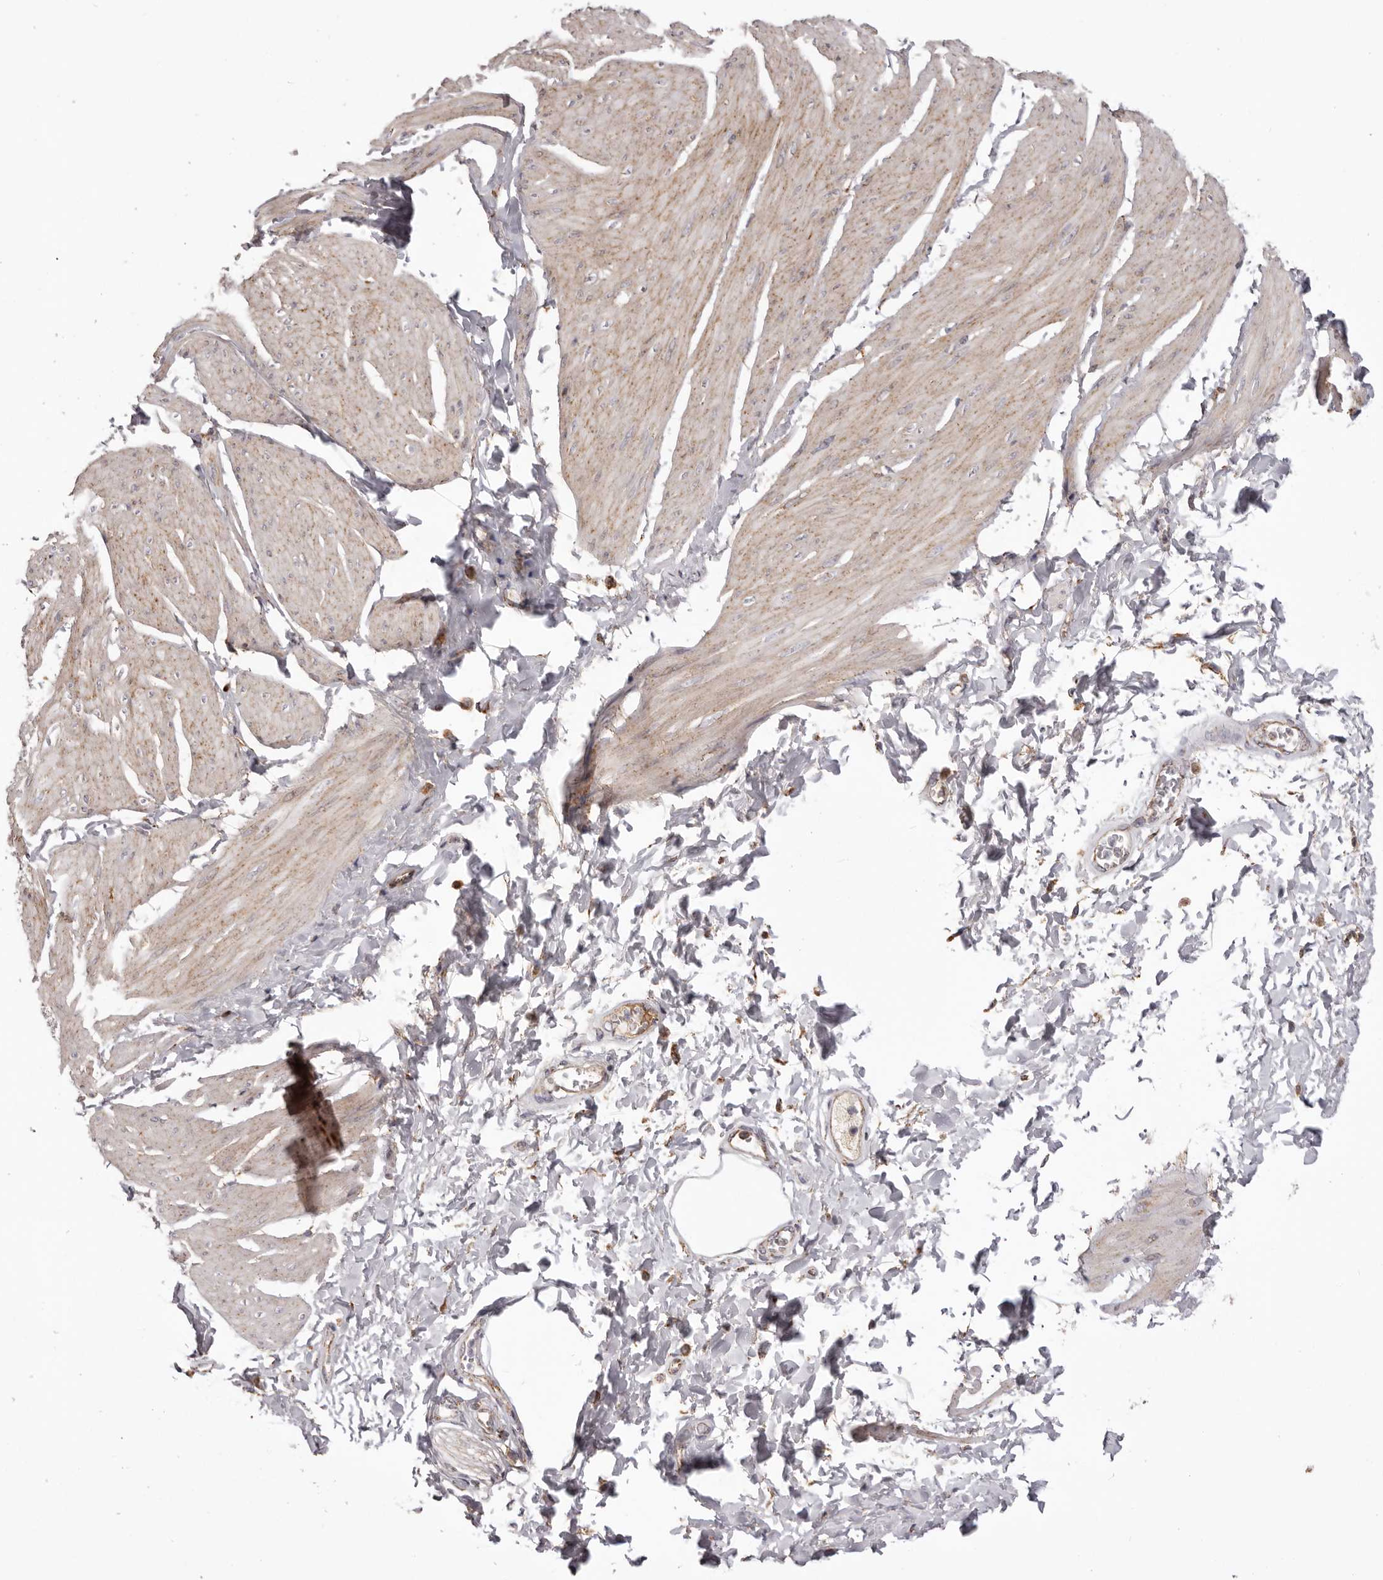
{"staining": {"intensity": "negative", "quantity": "none", "location": "none"}, "tissue": "smooth muscle", "cell_type": "Smooth muscle cells", "image_type": "normal", "snomed": [{"axis": "morphology", "description": "Urothelial carcinoma, High grade"}, {"axis": "topography", "description": "Urinary bladder"}], "caption": "Protein analysis of normal smooth muscle exhibits no significant staining in smooth muscle cells. (DAB (3,3'-diaminobenzidine) IHC with hematoxylin counter stain).", "gene": "CHRM2", "patient": {"sex": "male", "age": 46}}